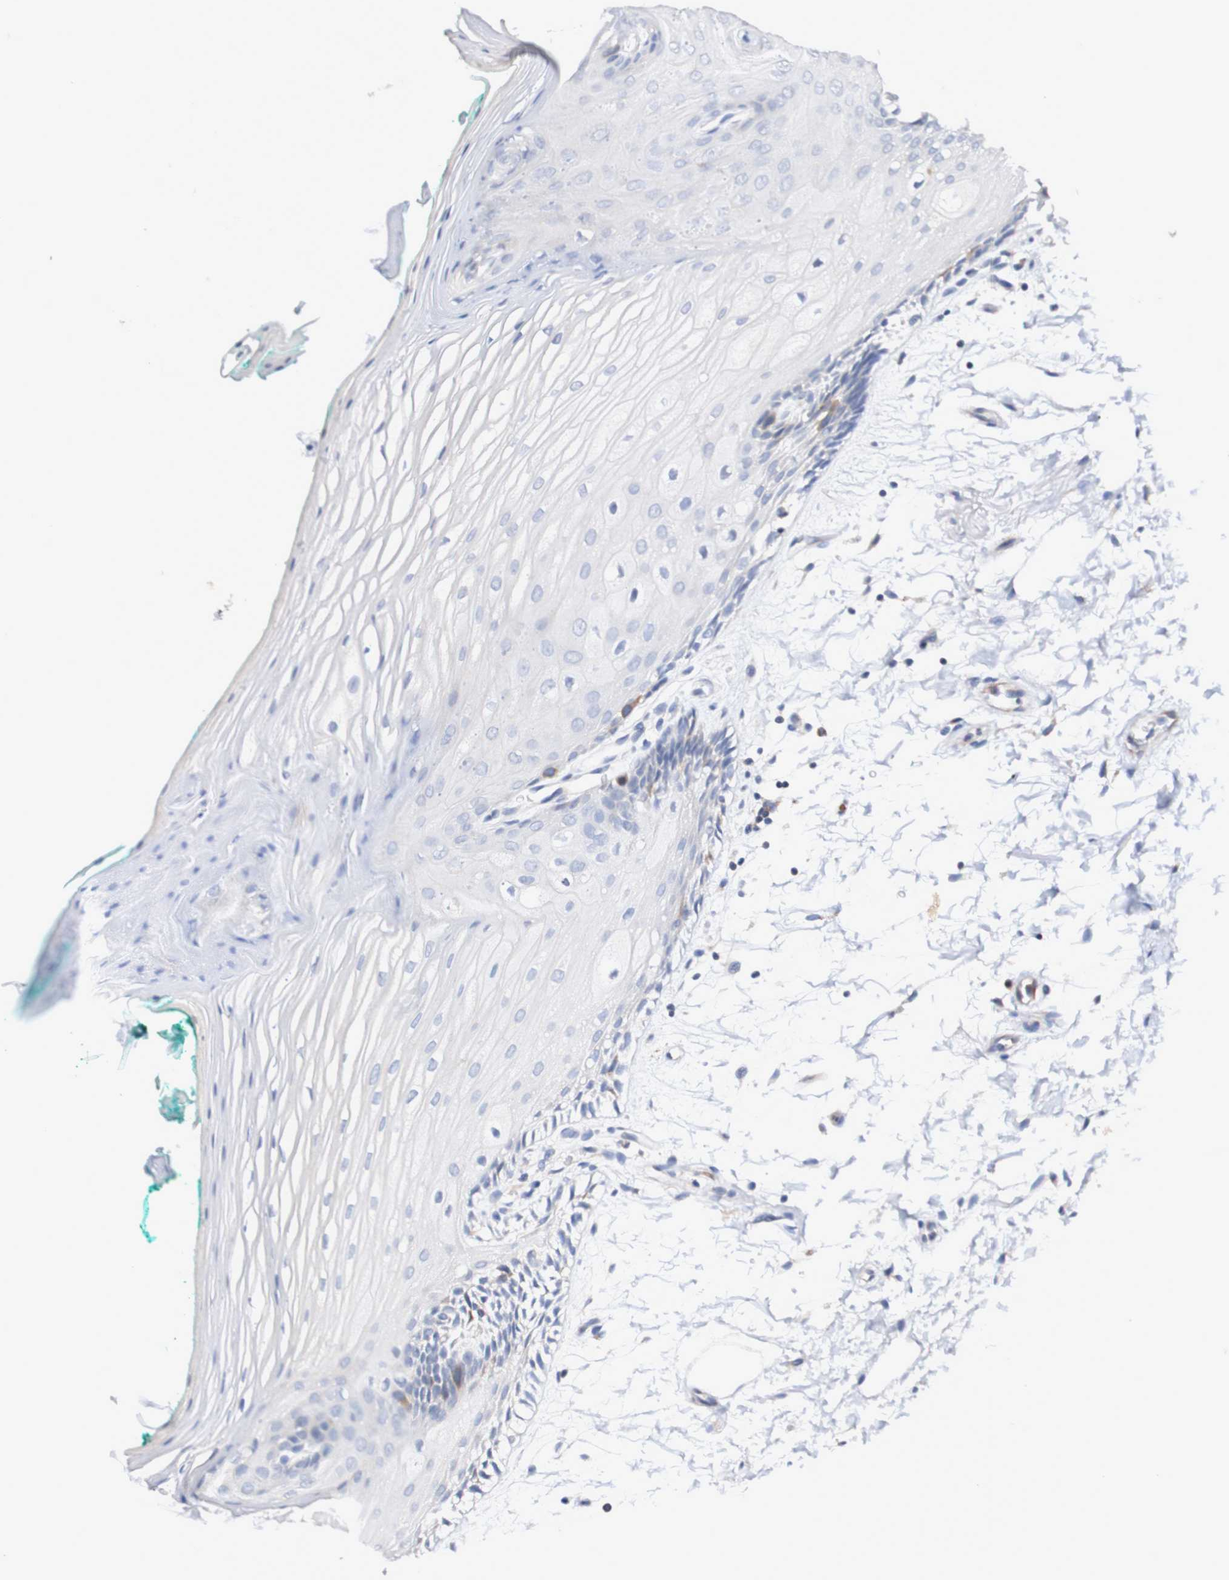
{"staining": {"intensity": "negative", "quantity": "none", "location": "none"}, "tissue": "oral mucosa", "cell_type": "Squamous epithelial cells", "image_type": "normal", "snomed": [{"axis": "morphology", "description": "Normal tissue, NOS"}, {"axis": "topography", "description": "Skeletal muscle"}, {"axis": "topography", "description": "Oral tissue"}, {"axis": "topography", "description": "Peripheral nerve tissue"}], "caption": "Immunohistochemistry of benign human oral mucosa demonstrates no positivity in squamous epithelial cells. Nuclei are stained in blue.", "gene": "ACVR1C", "patient": {"sex": "female", "age": 84}}